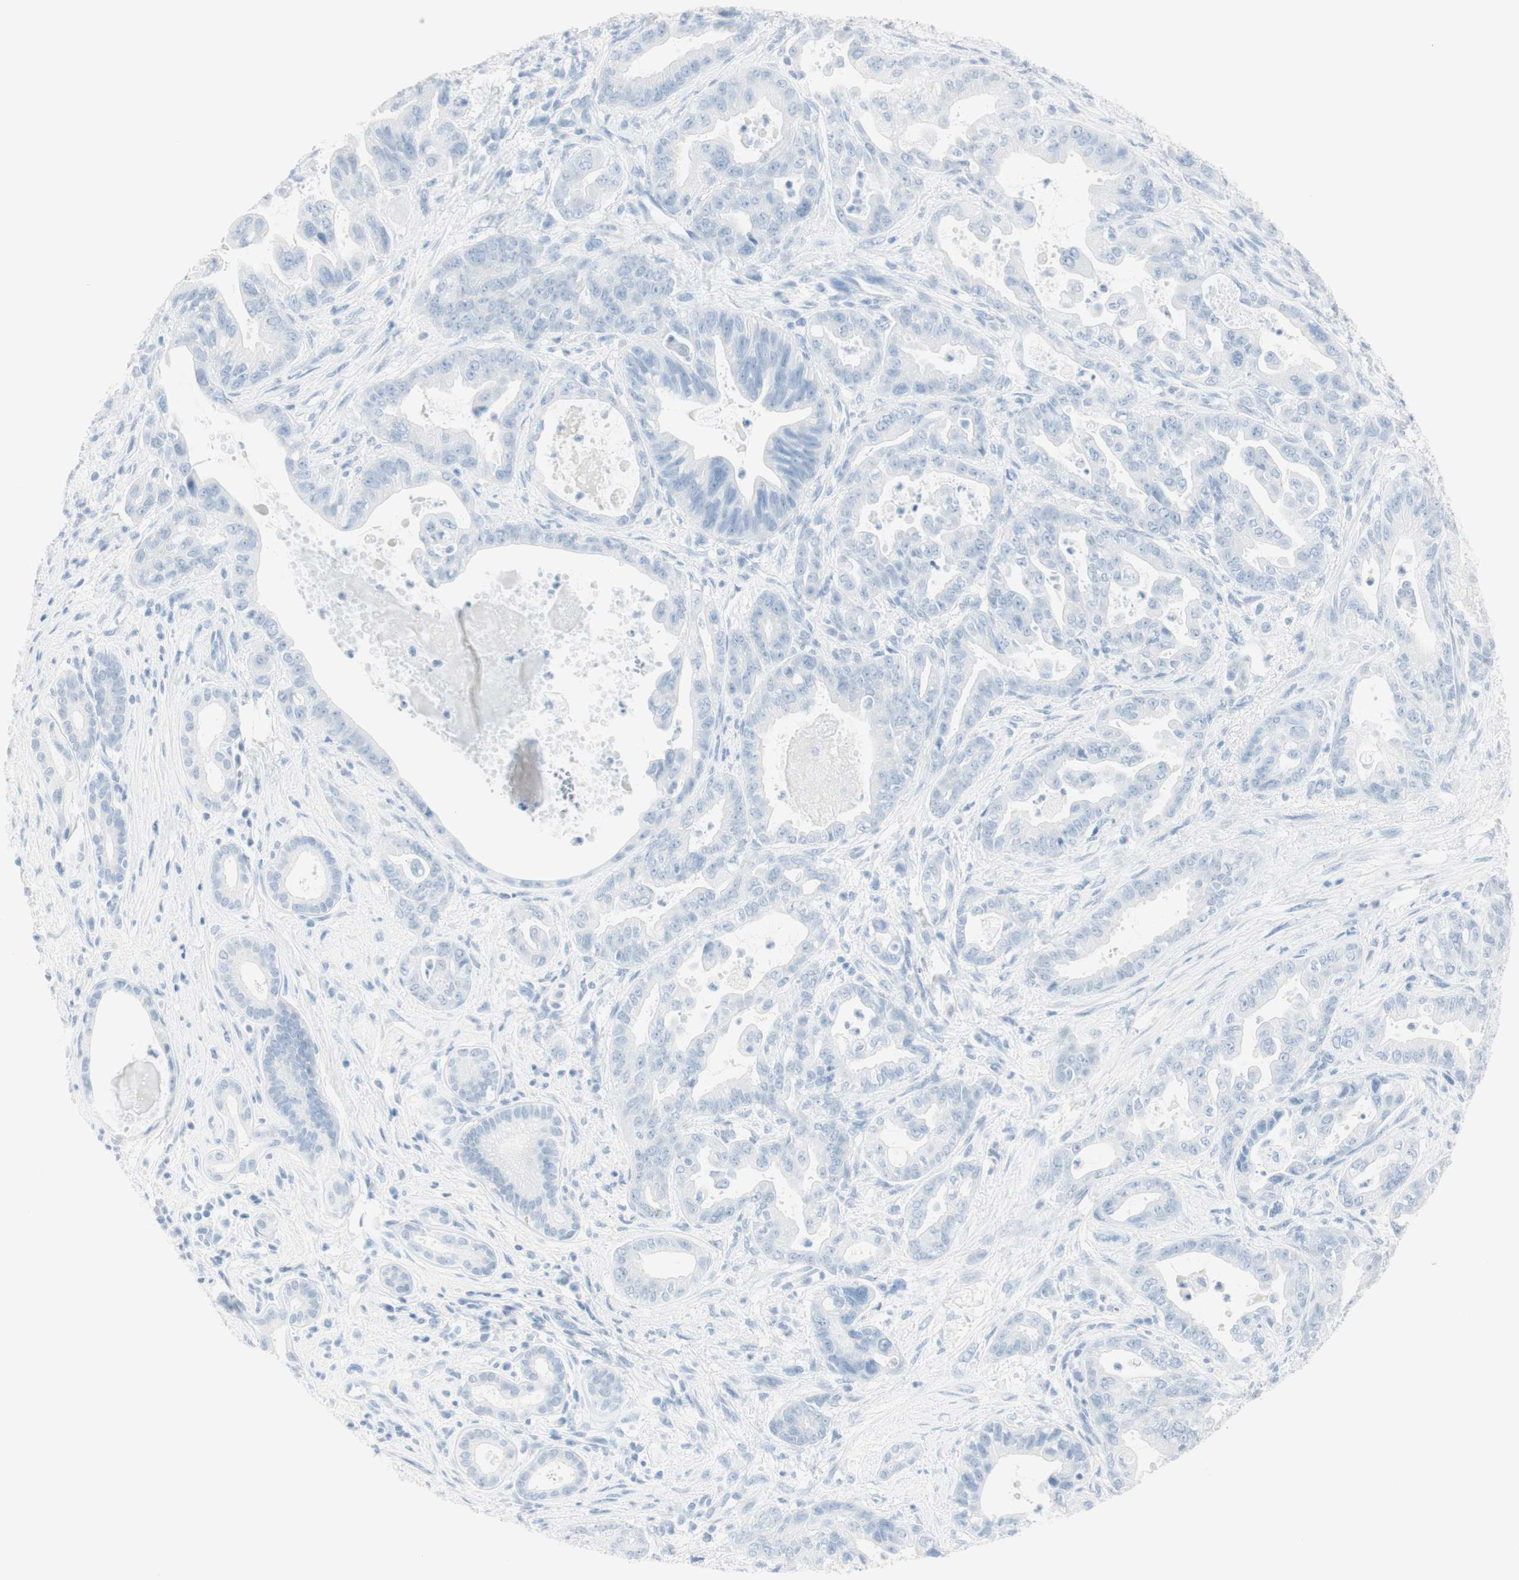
{"staining": {"intensity": "negative", "quantity": "none", "location": "none"}, "tissue": "pancreatic cancer", "cell_type": "Tumor cells", "image_type": "cancer", "snomed": [{"axis": "morphology", "description": "Adenocarcinoma, NOS"}, {"axis": "topography", "description": "Pancreas"}], "caption": "Immunohistochemistry (IHC) image of neoplastic tissue: pancreatic adenocarcinoma stained with DAB shows no significant protein staining in tumor cells. Brightfield microscopy of immunohistochemistry stained with DAB (3,3'-diaminobenzidine) (brown) and hematoxylin (blue), captured at high magnification.", "gene": "NAPSA", "patient": {"sex": "male", "age": 70}}